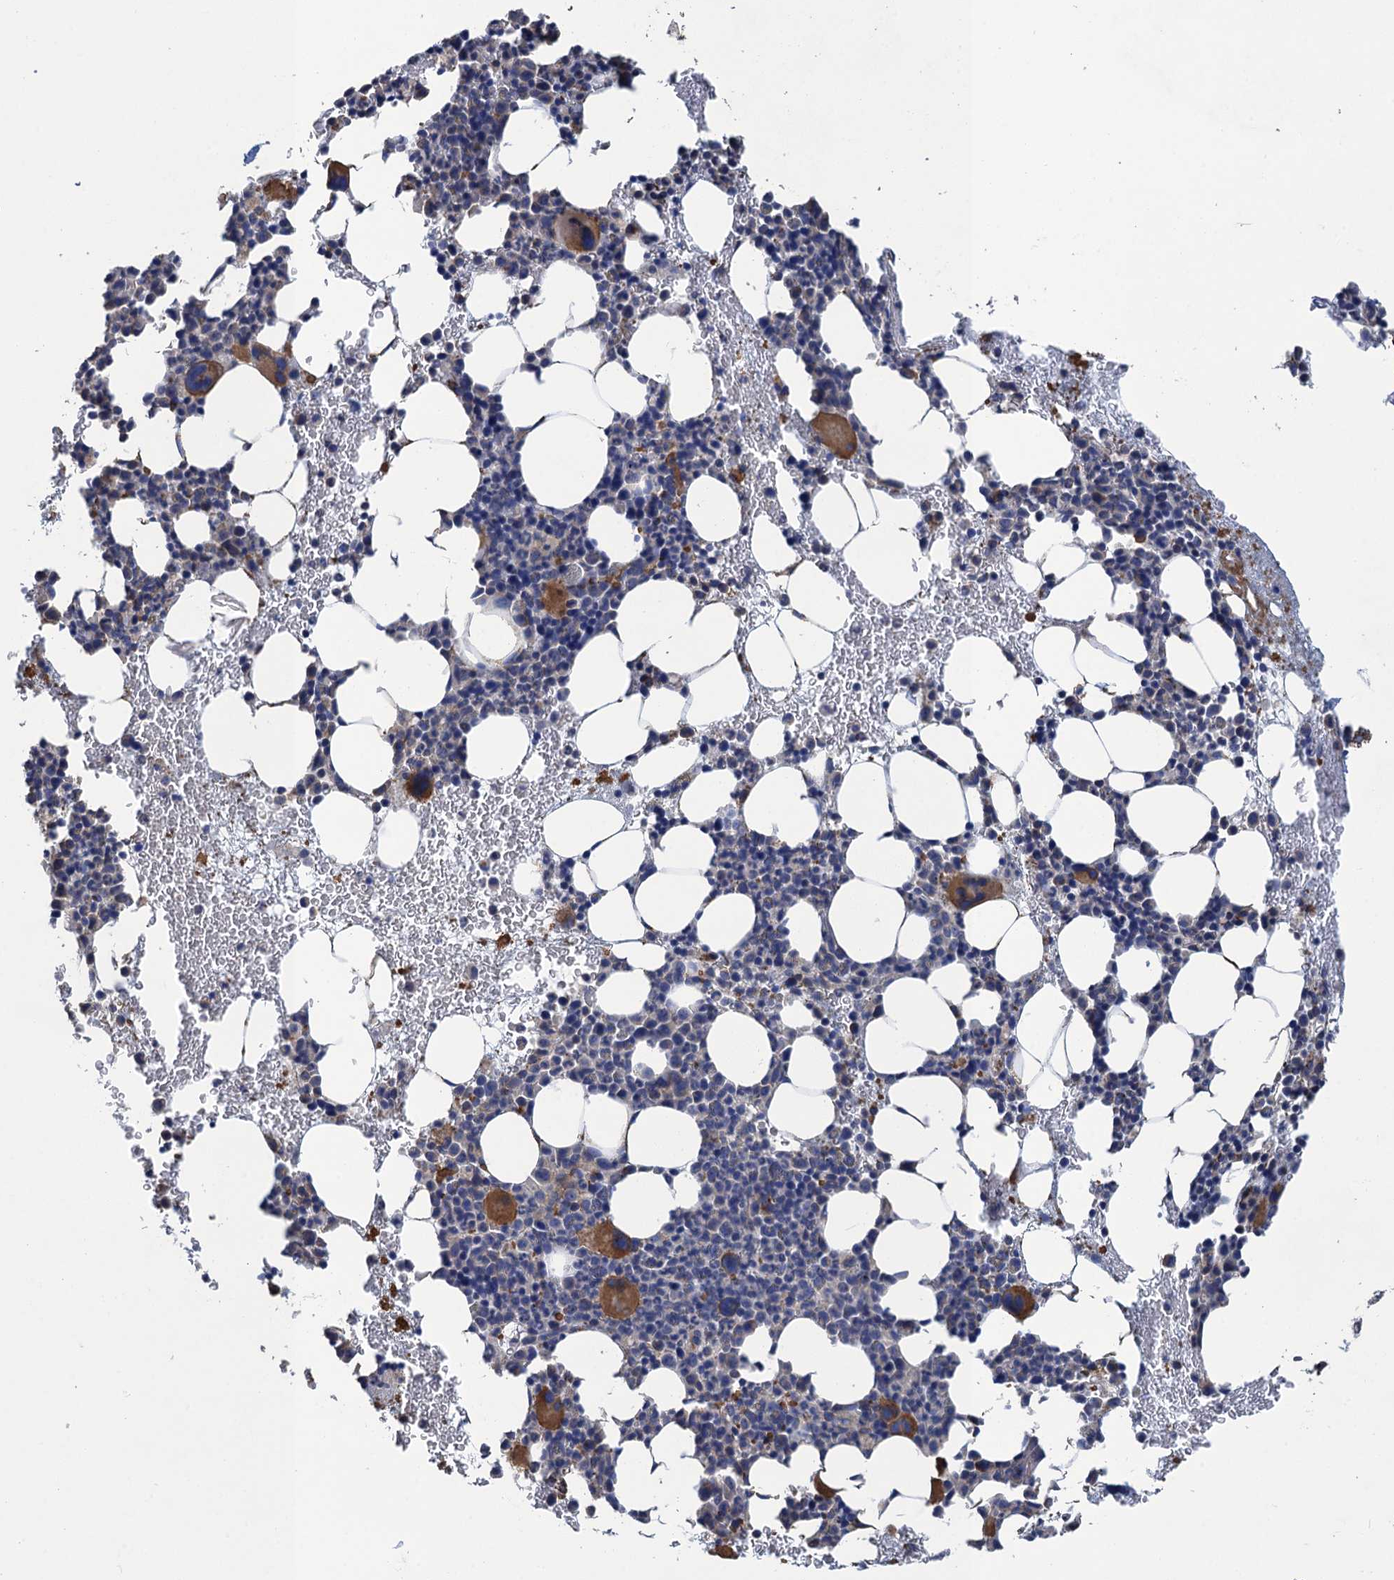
{"staining": {"intensity": "moderate", "quantity": "25%-75%", "location": "cytoplasmic/membranous"}, "tissue": "bone marrow", "cell_type": "Hematopoietic cells", "image_type": "normal", "snomed": [{"axis": "morphology", "description": "Normal tissue, NOS"}, {"axis": "topography", "description": "Bone marrow"}], "caption": "Immunohistochemical staining of unremarkable human bone marrow demonstrates medium levels of moderate cytoplasmic/membranous positivity in about 25%-75% of hematopoietic cells. (Brightfield microscopy of DAB IHC at high magnification).", "gene": "ENSG00000260643", "patient": {"sex": "female", "age": 37}}